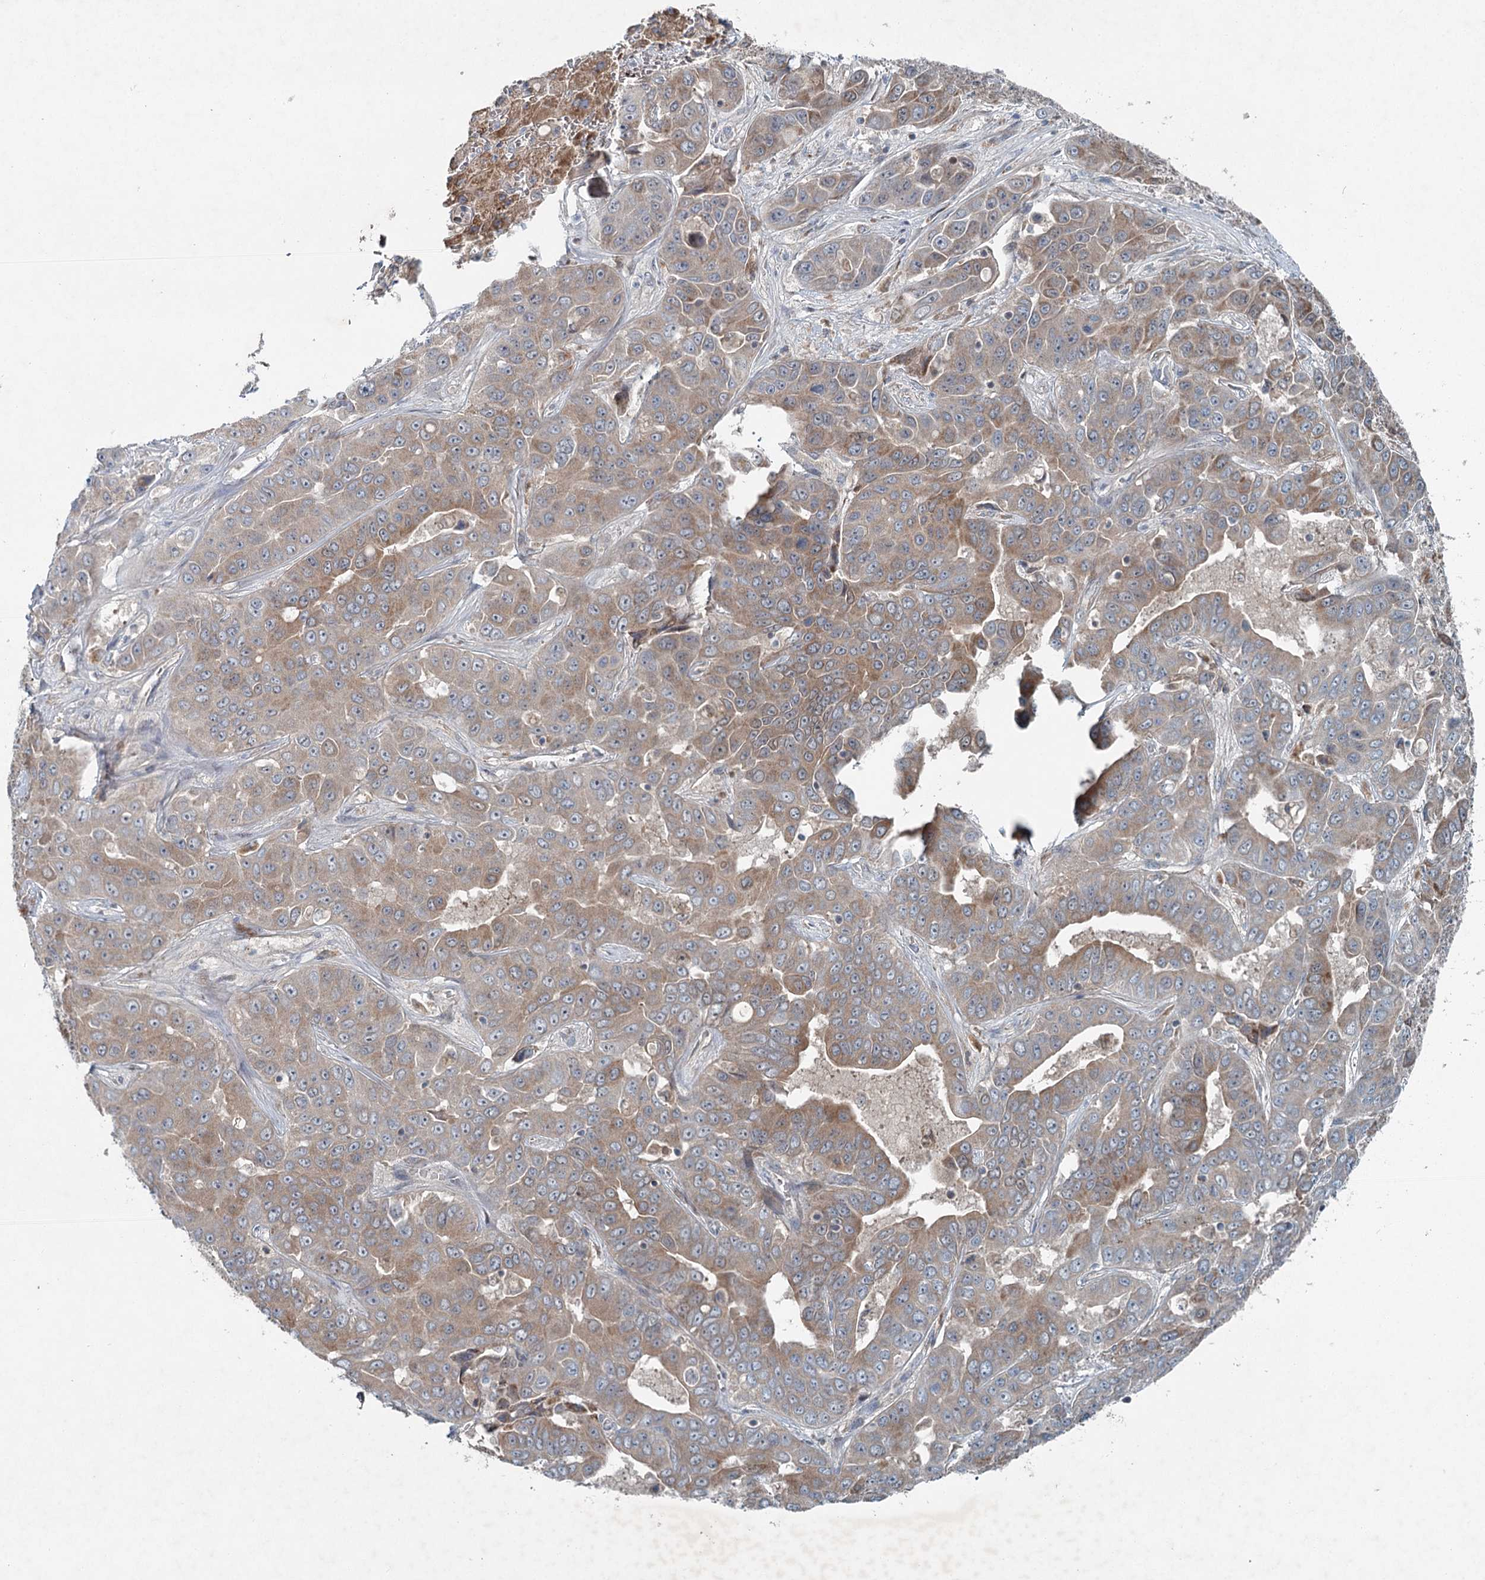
{"staining": {"intensity": "moderate", "quantity": "25%-75%", "location": "cytoplasmic/membranous"}, "tissue": "liver cancer", "cell_type": "Tumor cells", "image_type": "cancer", "snomed": [{"axis": "morphology", "description": "Cholangiocarcinoma"}, {"axis": "topography", "description": "Liver"}], "caption": "Liver cholangiocarcinoma stained with DAB IHC displays medium levels of moderate cytoplasmic/membranous expression in about 25%-75% of tumor cells. The staining is performed using DAB (3,3'-diaminobenzidine) brown chromogen to label protein expression. The nuclei are counter-stained blue using hematoxylin.", "gene": "CHCHD5", "patient": {"sex": "female", "age": 52}}